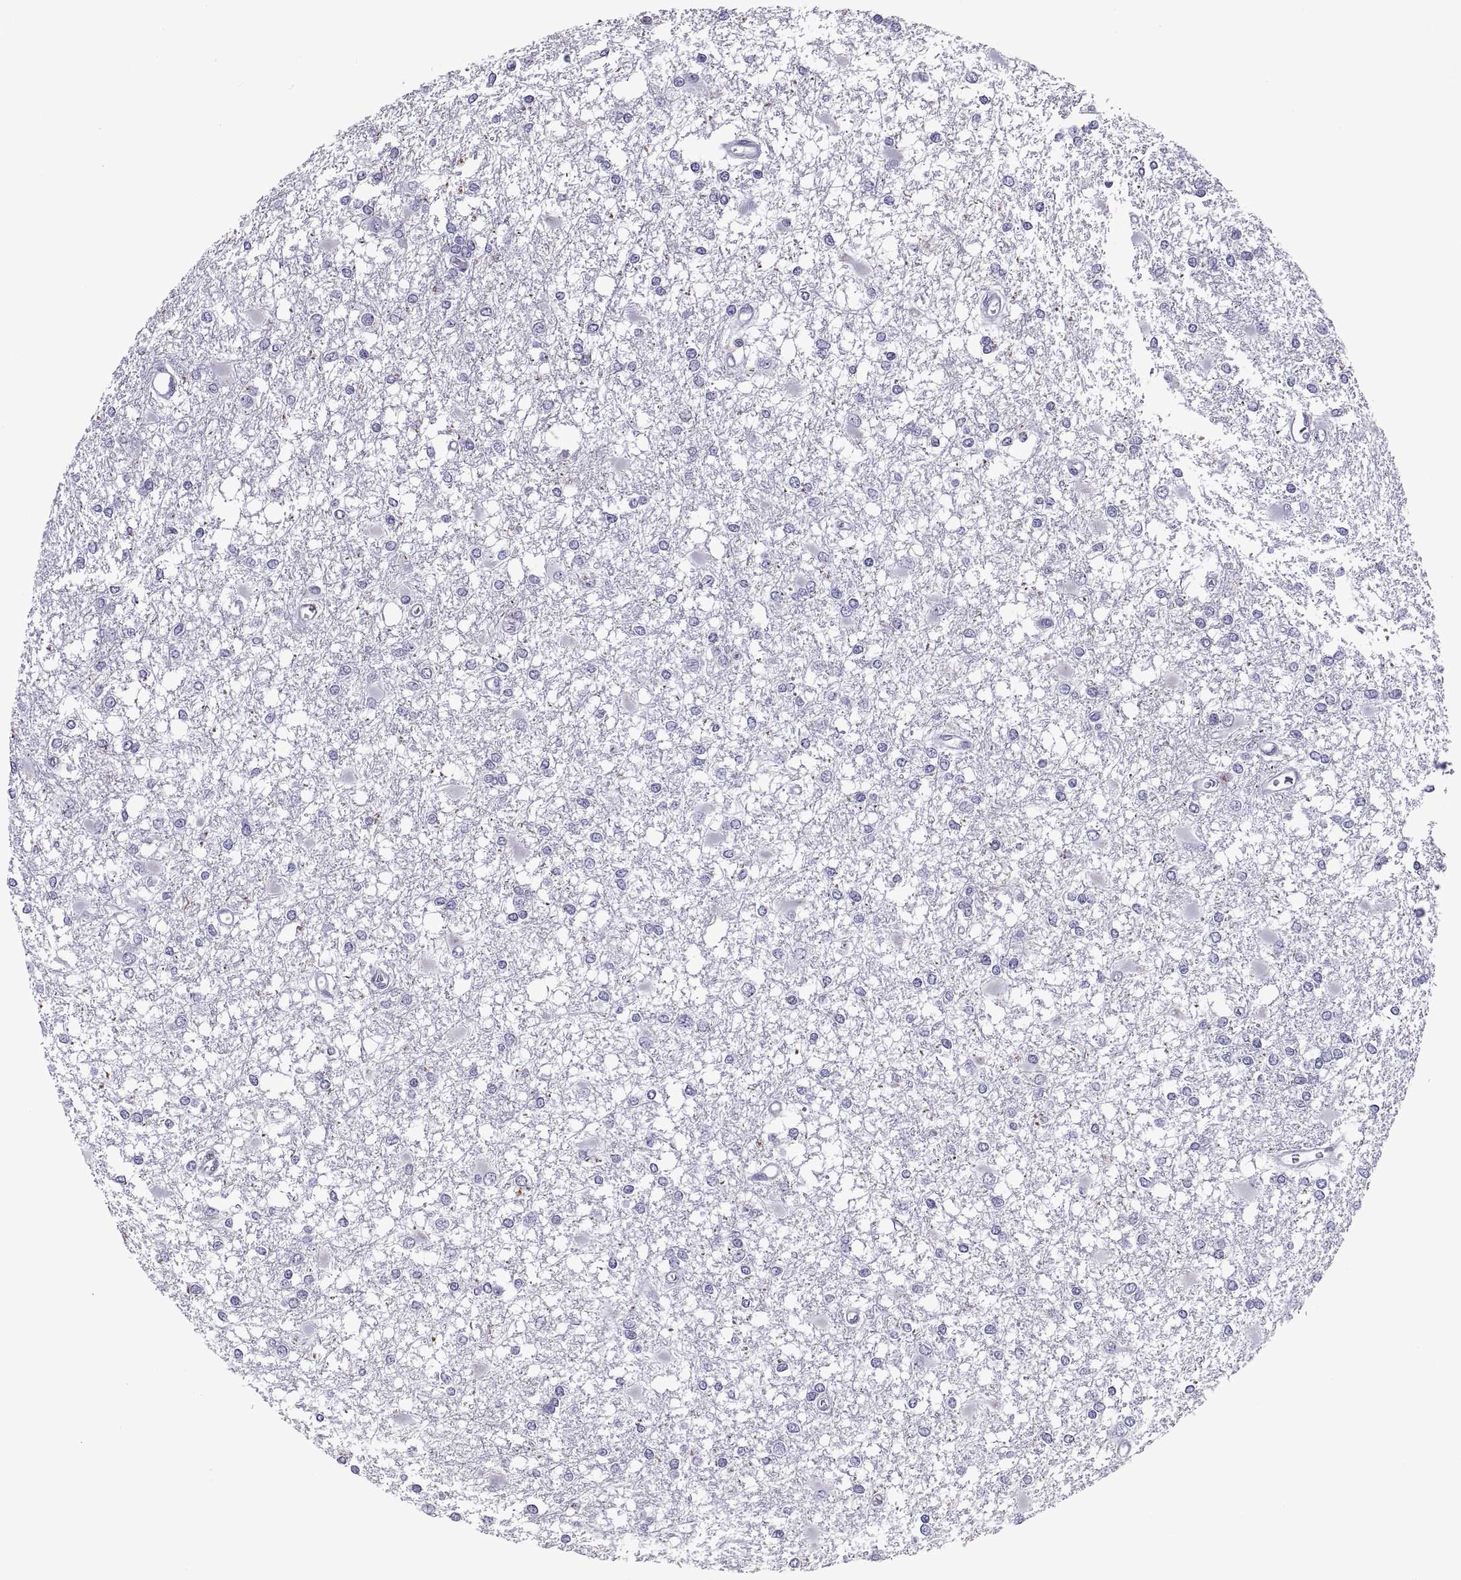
{"staining": {"intensity": "negative", "quantity": "none", "location": "none"}, "tissue": "glioma", "cell_type": "Tumor cells", "image_type": "cancer", "snomed": [{"axis": "morphology", "description": "Glioma, malignant, High grade"}, {"axis": "topography", "description": "Cerebral cortex"}], "caption": "Immunohistochemistry of malignant glioma (high-grade) demonstrates no expression in tumor cells.", "gene": "RGS19", "patient": {"sex": "male", "age": 79}}